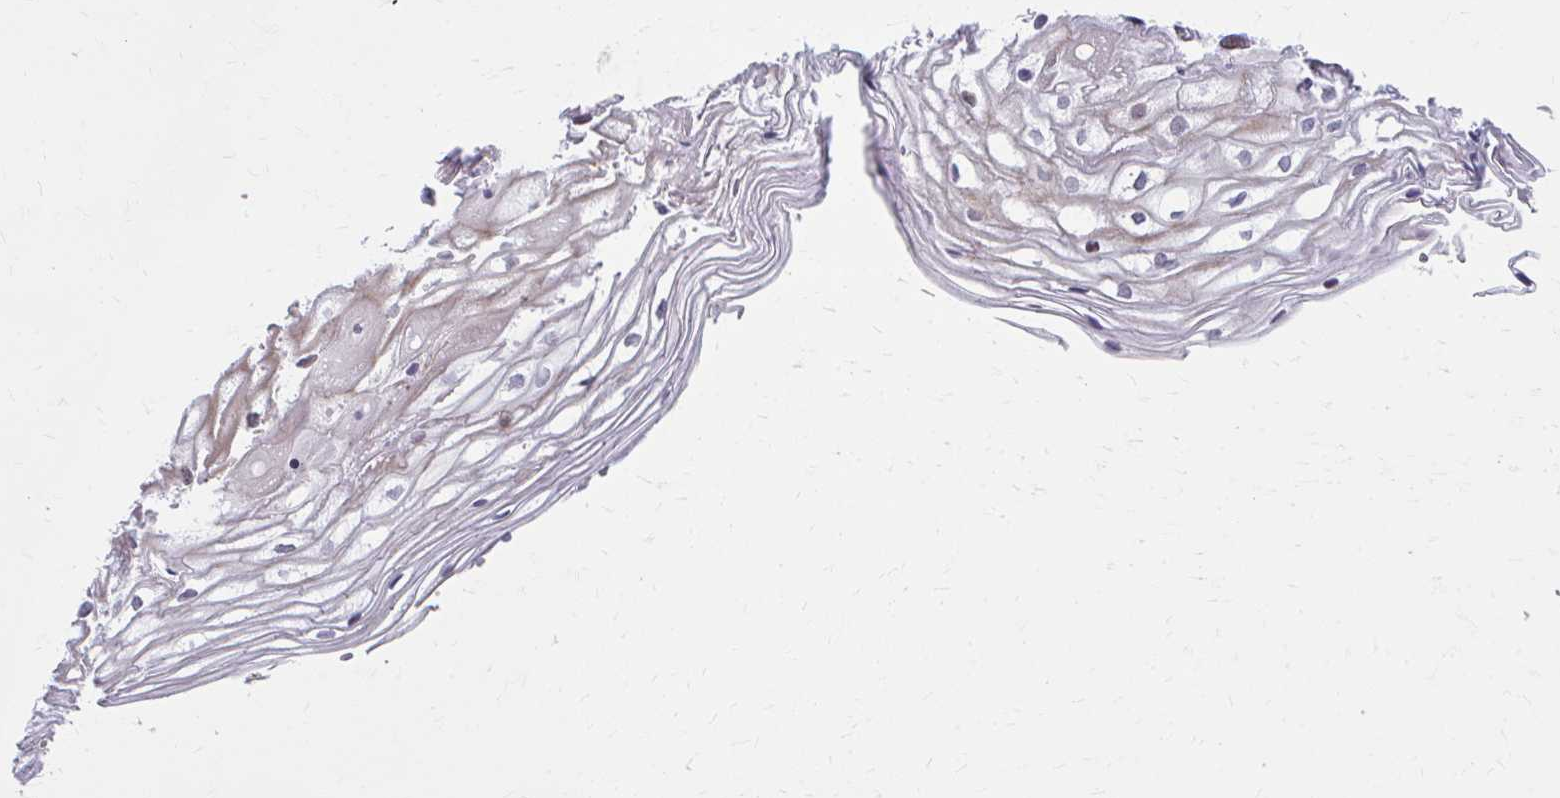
{"staining": {"intensity": "moderate", "quantity": ">75%", "location": "cytoplasmic/membranous,nuclear"}, "tissue": "cervix", "cell_type": "Glandular cells", "image_type": "normal", "snomed": [{"axis": "morphology", "description": "Normal tissue, NOS"}, {"axis": "topography", "description": "Cervix"}], "caption": "Moderate cytoplasmic/membranous,nuclear expression for a protein is appreciated in about >75% of glandular cells of normal cervix using IHC.", "gene": "MAF1", "patient": {"sex": "female", "age": 36}}